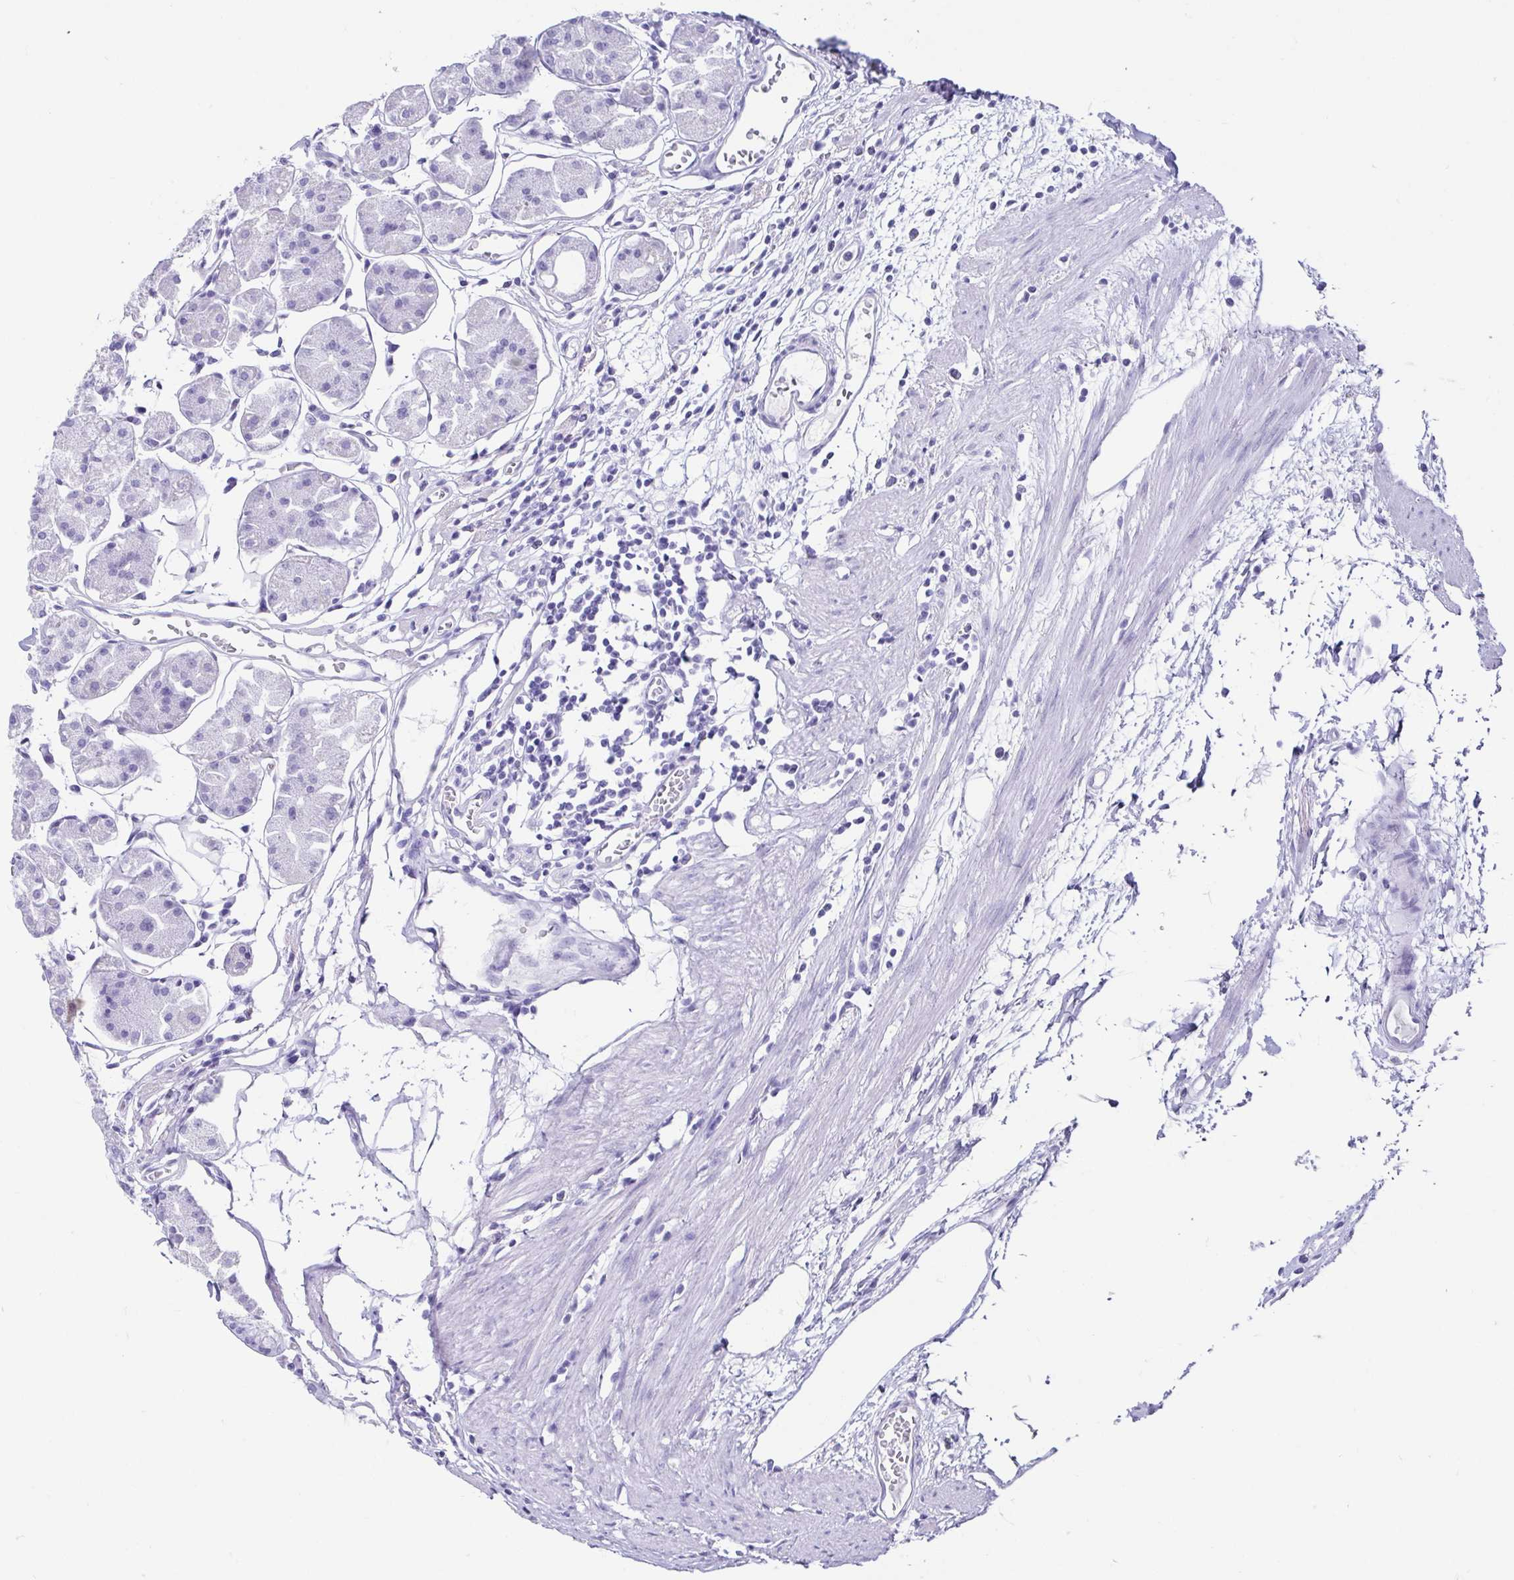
{"staining": {"intensity": "negative", "quantity": "none", "location": "none"}, "tissue": "stomach", "cell_type": "Glandular cells", "image_type": "normal", "snomed": [{"axis": "morphology", "description": "Normal tissue, NOS"}, {"axis": "topography", "description": "Stomach"}], "caption": "Immunohistochemical staining of normal human stomach exhibits no significant staining in glandular cells. Brightfield microscopy of immunohistochemistry stained with DAB (3,3'-diaminobenzidine) (brown) and hematoxylin (blue), captured at high magnification.", "gene": "CD164L2", "patient": {"sex": "male", "age": 55}}